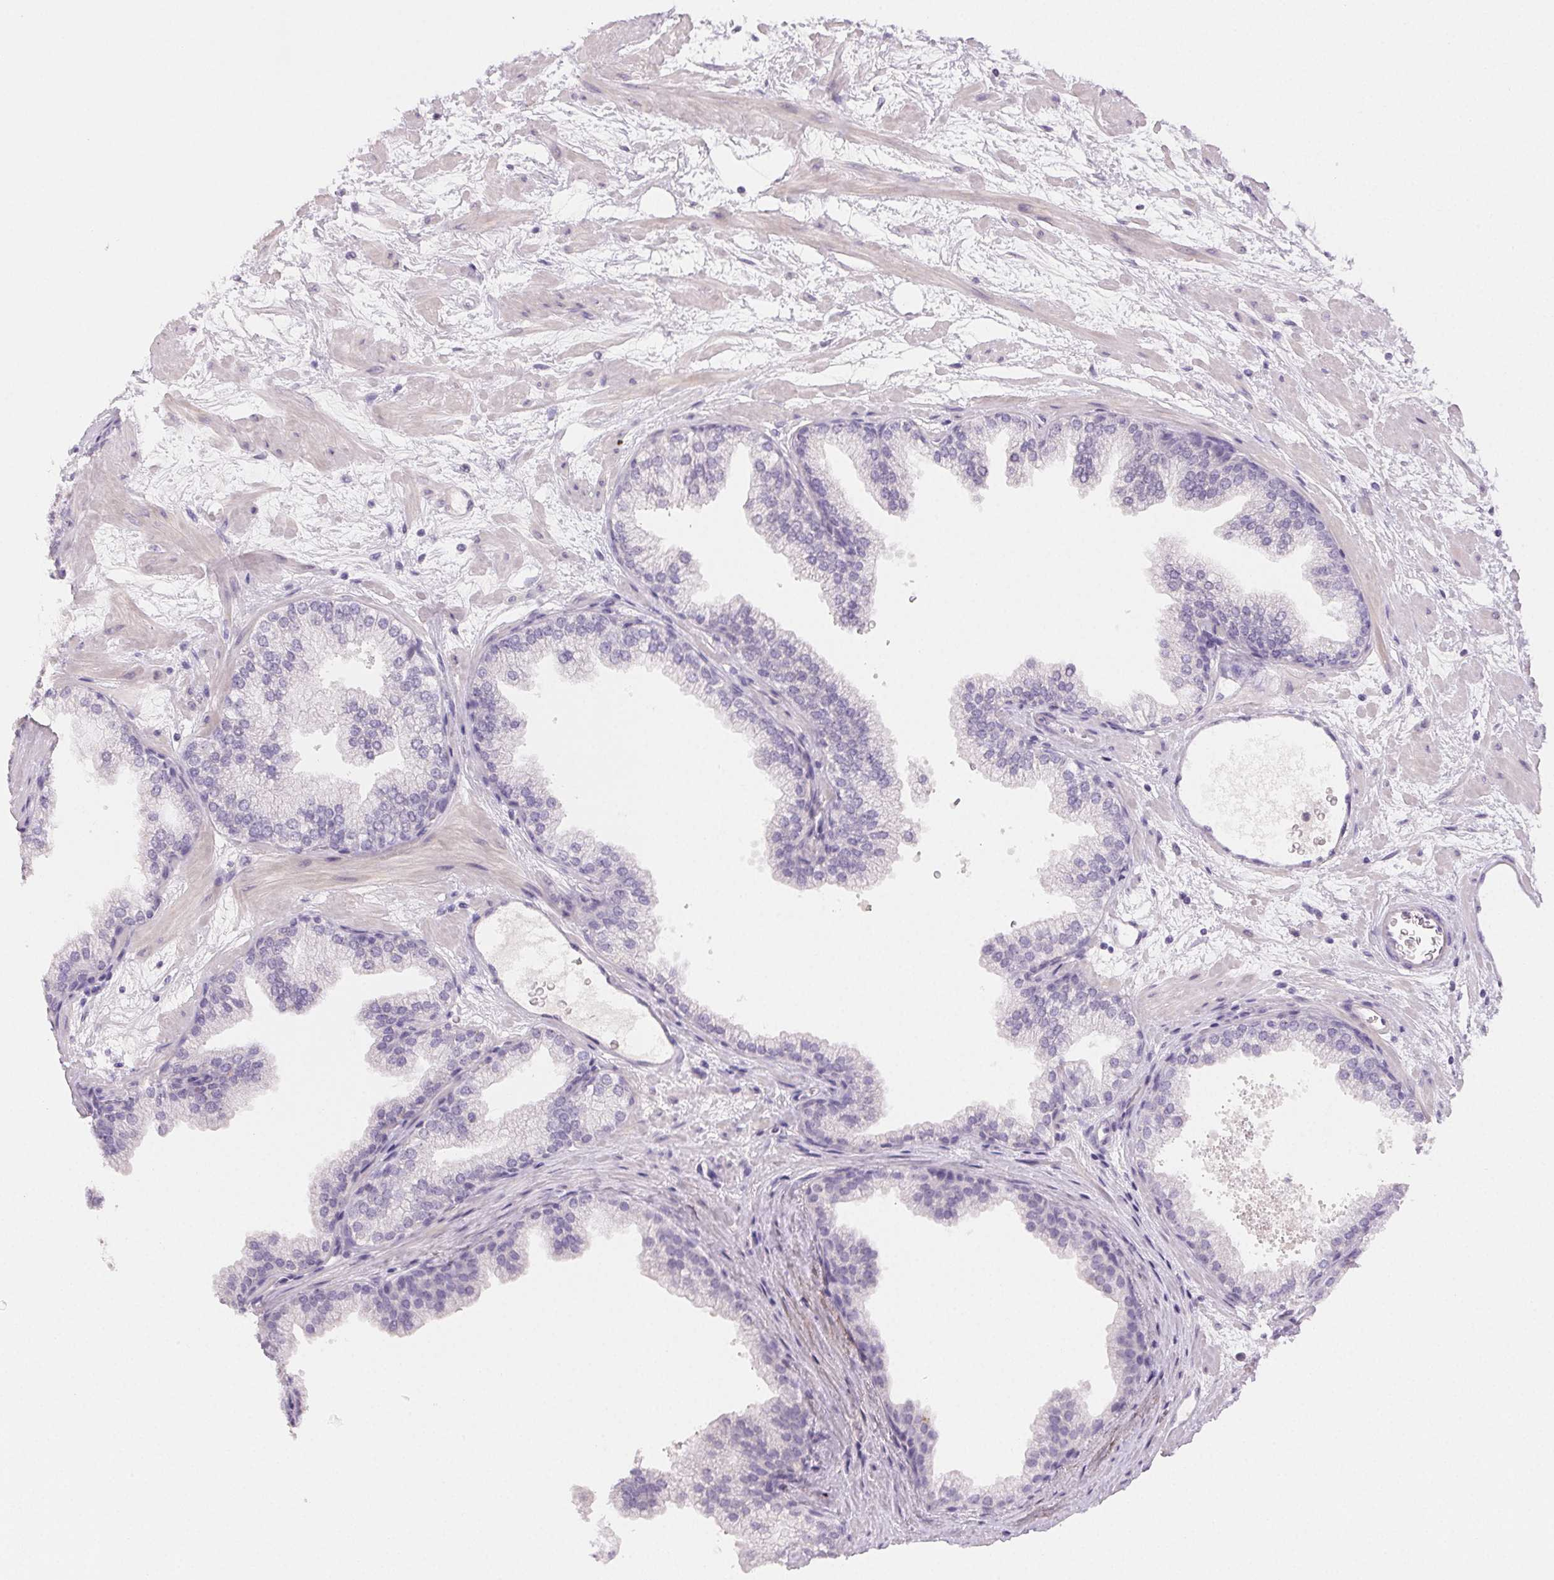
{"staining": {"intensity": "moderate", "quantity": "<25%", "location": "cytoplasmic/membranous"}, "tissue": "prostate", "cell_type": "Glandular cells", "image_type": "normal", "snomed": [{"axis": "morphology", "description": "Normal tissue, NOS"}, {"axis": "topography", "description": "Prostate"}], "caption": "IHC (DAB) staining of normal prostate demonstrates moderate cytoplasmic/membranous protein staining in about <25% of glandular cells. (Brightfield microscopy of DAB IHC at high magnification).", "gene": "BPIFB2", "patient": {"sex": "male", "age": 37}}